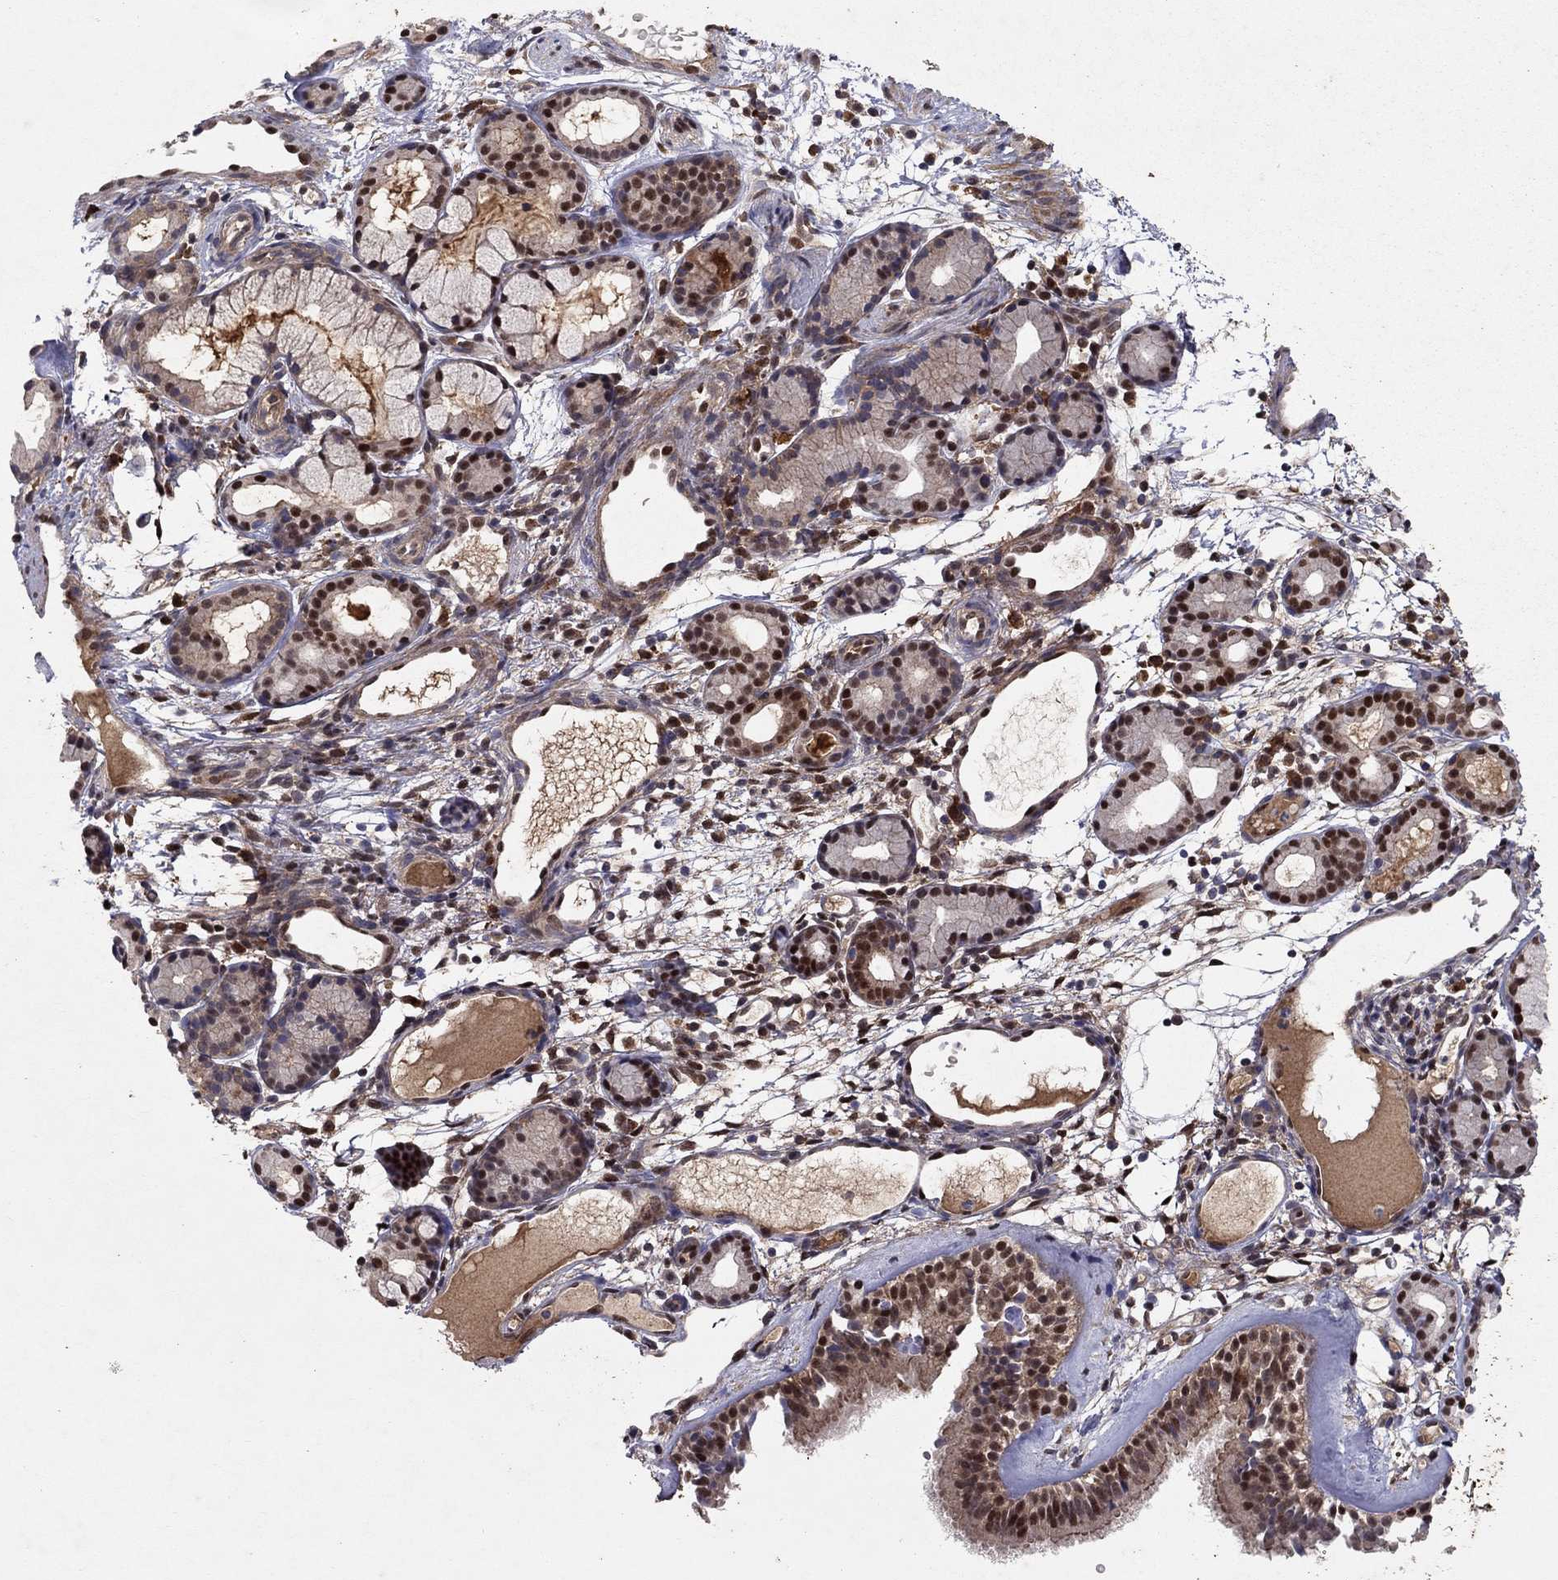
{"staining": {"intensity": "moderate", "quantity": "25%-75%", "location": "nuclear"}, "tissue": "nasopharynx", "cell_type": "Respiratory epithelial cells", "image_type": "normal", "snomed": [{"axis": "morphology", "description": "Normal tissue, NOS"}, {"axis": "topography", "description": "Nasopharynx"}], "caption": "IHC image of unremarkable nasopharynx: nasopharynx stained using immunohistochemistry (IHC) displays medium levels of moderate protein expression localized specifically in the nuclear of respiratory epithelial cells, appearing as a nuclear brown color.", "gene": "CRTC1", "patient": {"sex": "female", "age": 81}}